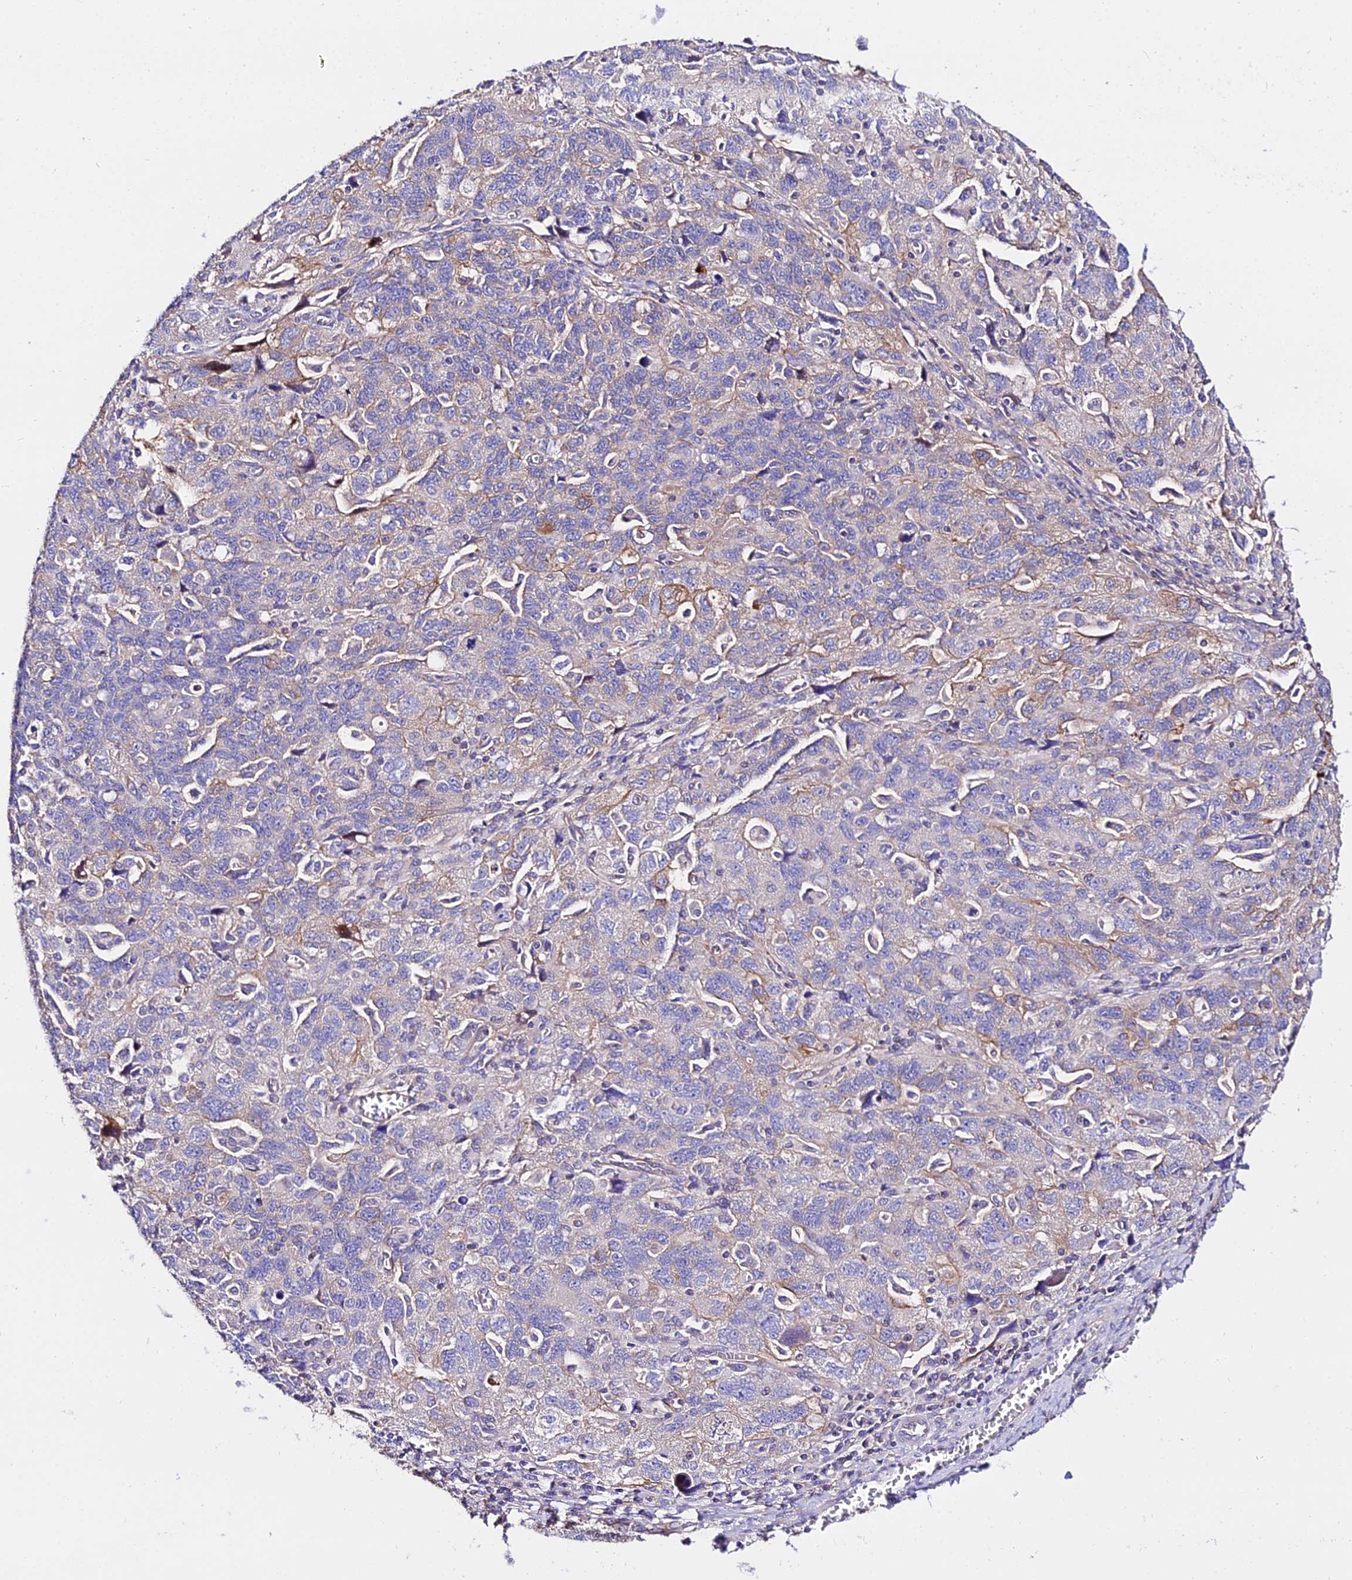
{"staining": {"intensity": "weak", "quantity": "<25%", "location": "cytoplasmic/membranous"}, "tissue": "ovarian cancer", "cell_type": "Tumor cells", "image_type": "cancer", "snomed": [{"axis": "morphology", "description": "Carcinoma, NOS"}, {"axis": "morphology", "description": "Cystadenocarcinoma, serous, NOS"}, {"axis": "topography", "description": "Ovary"}], "caption": "This is an immunohistochemistry (IHC) image of ovarian cancer (carcinoma). There is no staining in tumor cells.", "gene": "DAW1", "patient": {"sex": "female", "age": 69}}